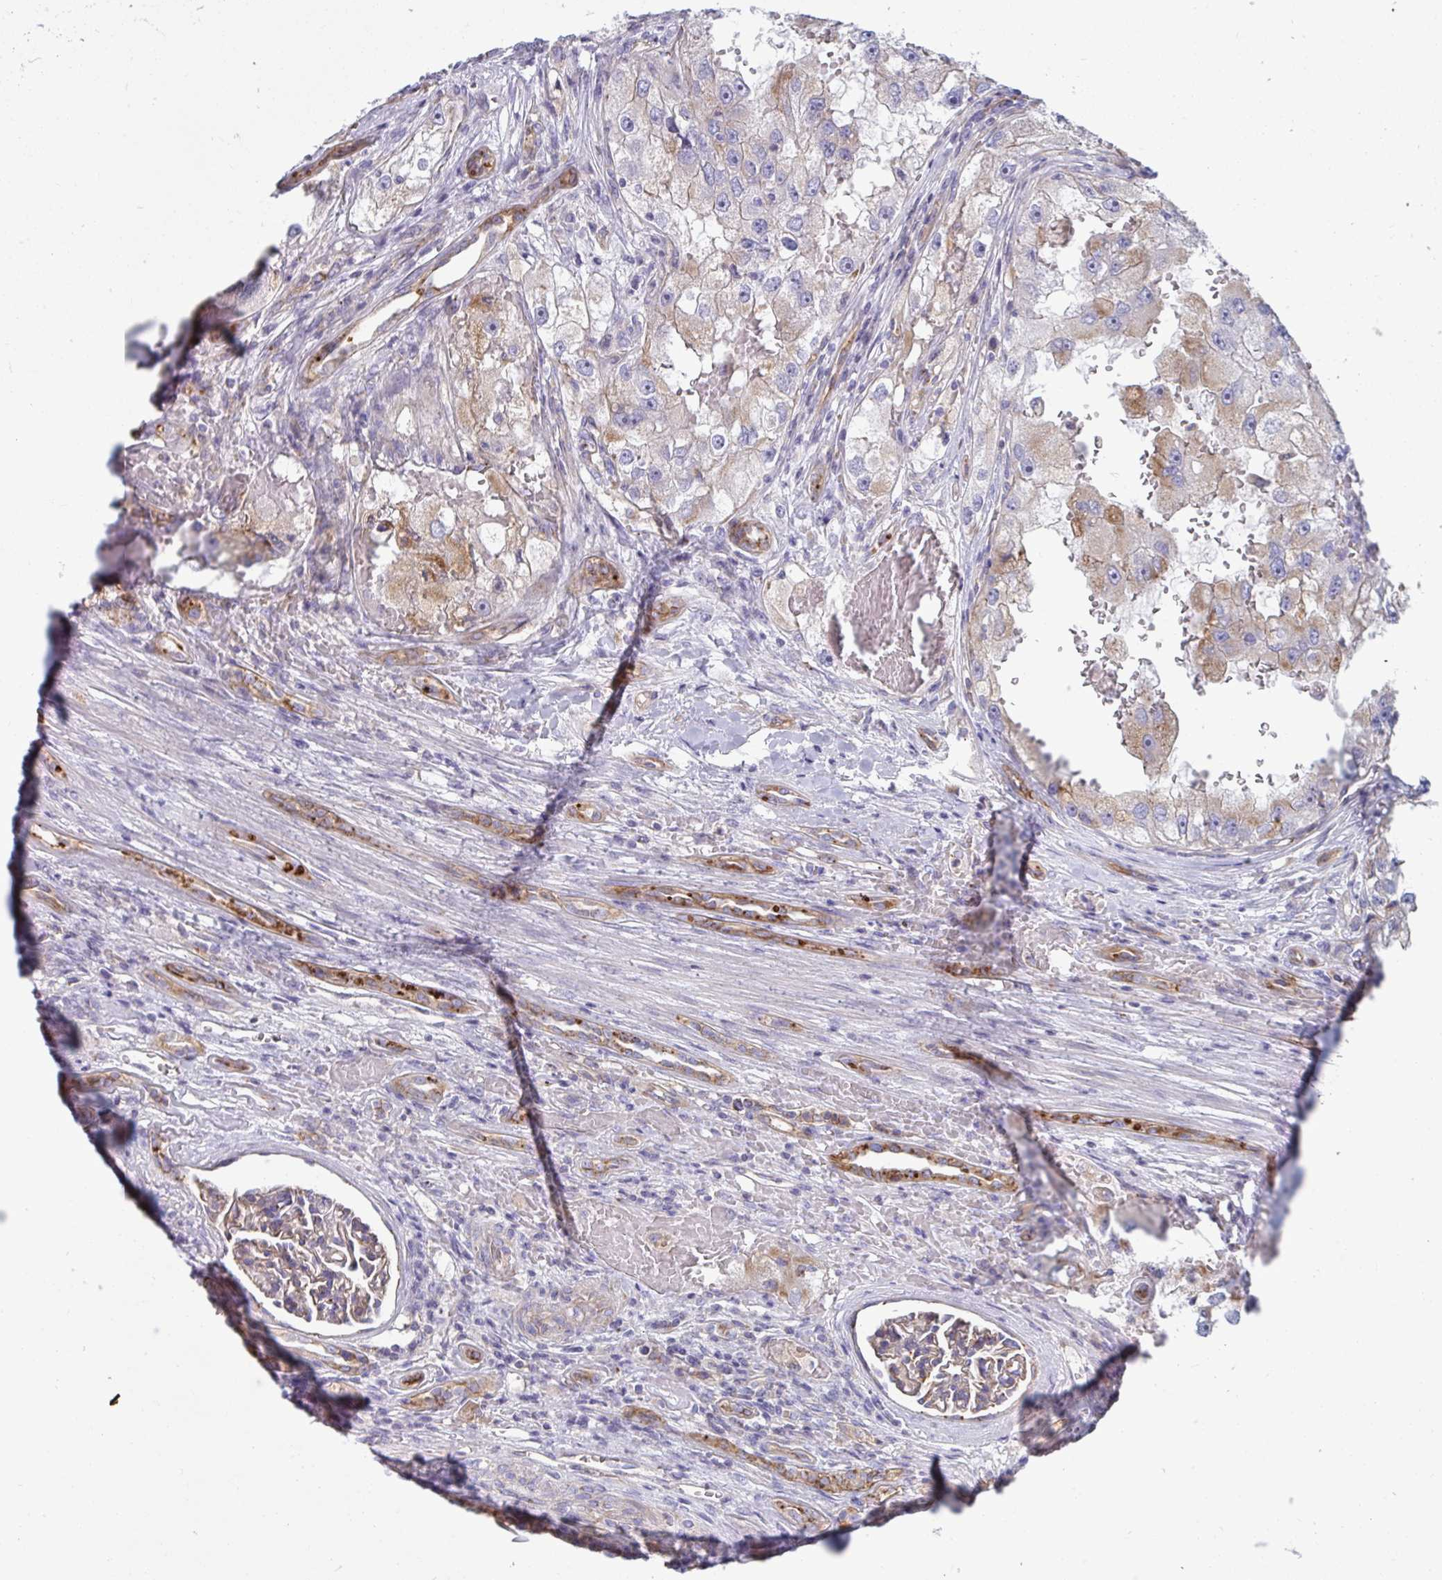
{"staining": {"intensity": "weak", "quantity": "25%-75%", "location": "cytoplasmic/membranous"}, "tissue": "renal cancer", "cell_type": "Tumor cells", "image_type": "cancer", "snomed": [{"axis": "morphology", "description": "Adenocarcinoma, NOS"}, {"axis": "topography", "description": "Kidney"}], "caption": "The immunohistochemical stain highlights weak cytoplasmic/membranous positivity in tumor cells of renal cancer tissue.", "gene": "SLC9A6", "patient": {"sex": "male", "age": 63}}